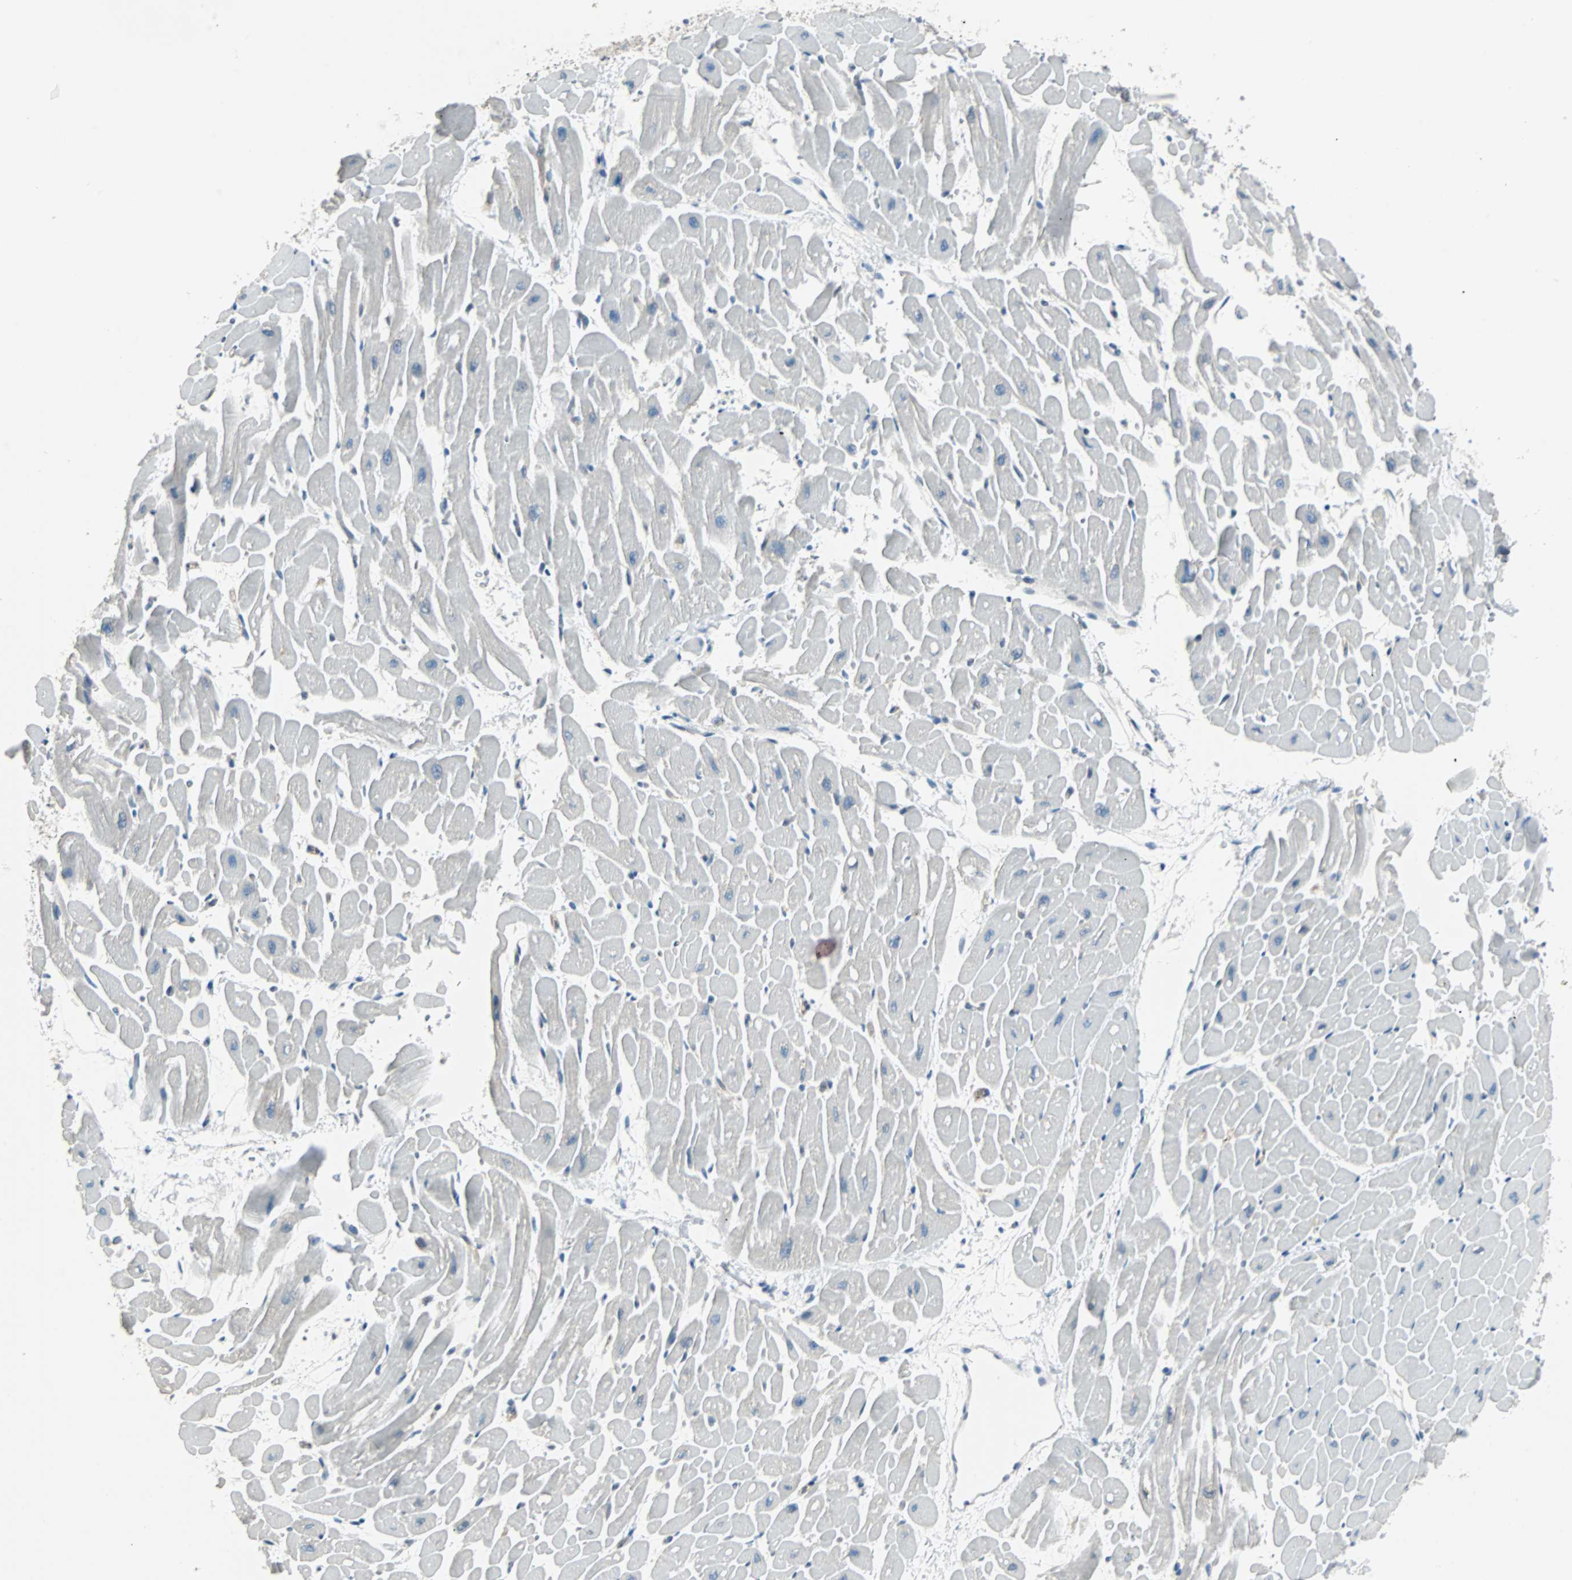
{"staining": {"intensity": "negative", "quantity": "none", "location": "none"}, "tissue": "heart muscle", "cell_type": "Cardiomyocytes", "image_type": "normal", "snomed": [{"axis": "morphology", "description": "Normal tissue, NOS"}, {"axis": "topography", "description": "Heart"}], "caption": "This photomicrograph is of benign heart muscle stained with immunohistochemistry to label a protein in brown with the nuclei are counter-stained blue. There is no positivity in cardiomyocytes. (DAB immunohistochemistry with hematoxylin counter stain).", "gene": "SWAP70", "patient": {"sex": "male", "age": 45}}